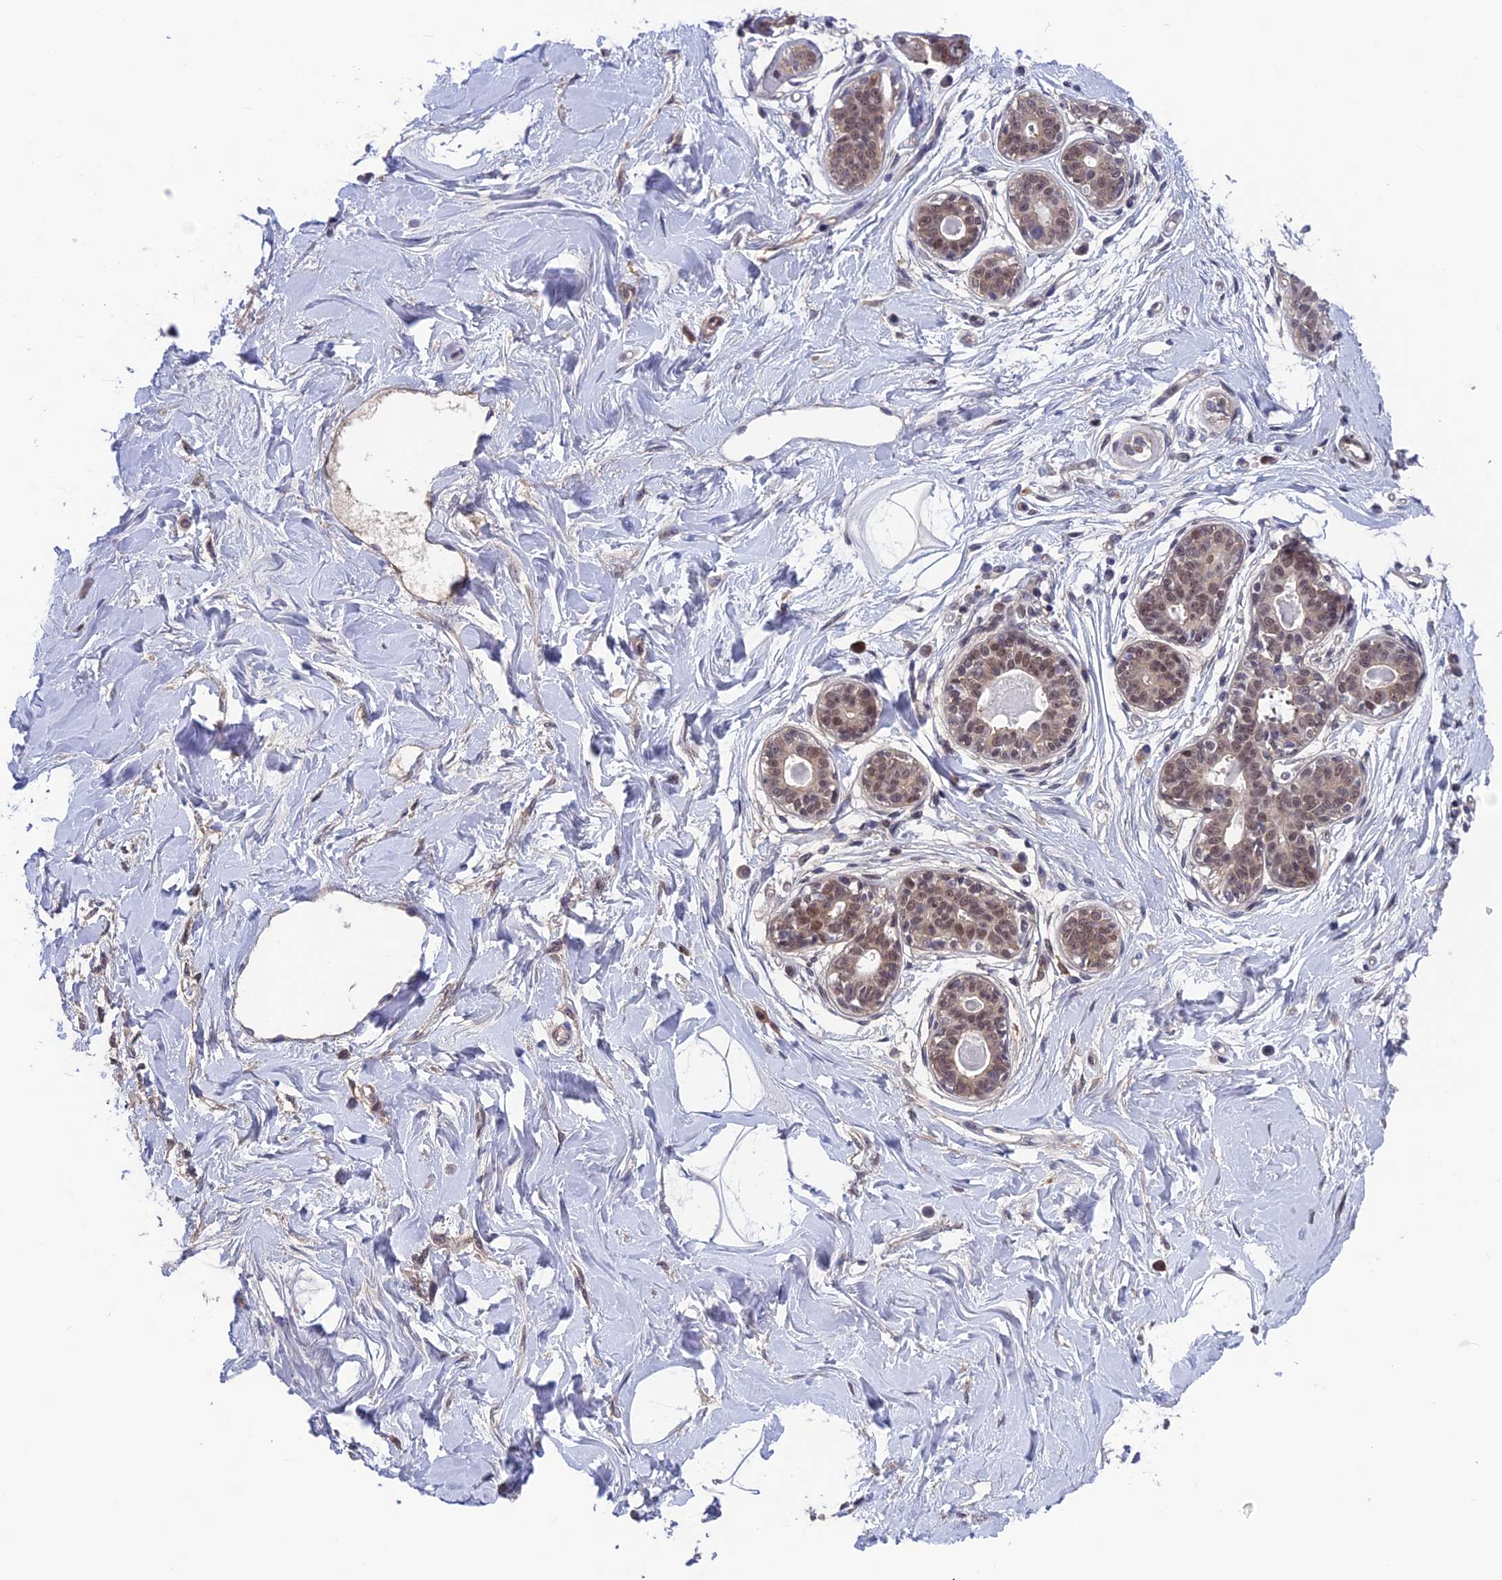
{"staining": {"intensity": "negative", "quantity": "none", "location": "none"}, "tissue": "breast", "cell_type": "Adipocytes", "image_type": "normal", "snomed": [{"axis": "morphology", "description": "Normal tissue, NOS"}, {"axis": "topography", "description": "Breast"}], "caption": "There is no significant staining in adipocytes of breast. The staining is performed using DAB (3,3'-diaminobenzidine) brown chromogen with nuclei counter-stained in using hematoxylin.", "gene": "FKBPL", "patient": {"sex": "female", "age": 45}}